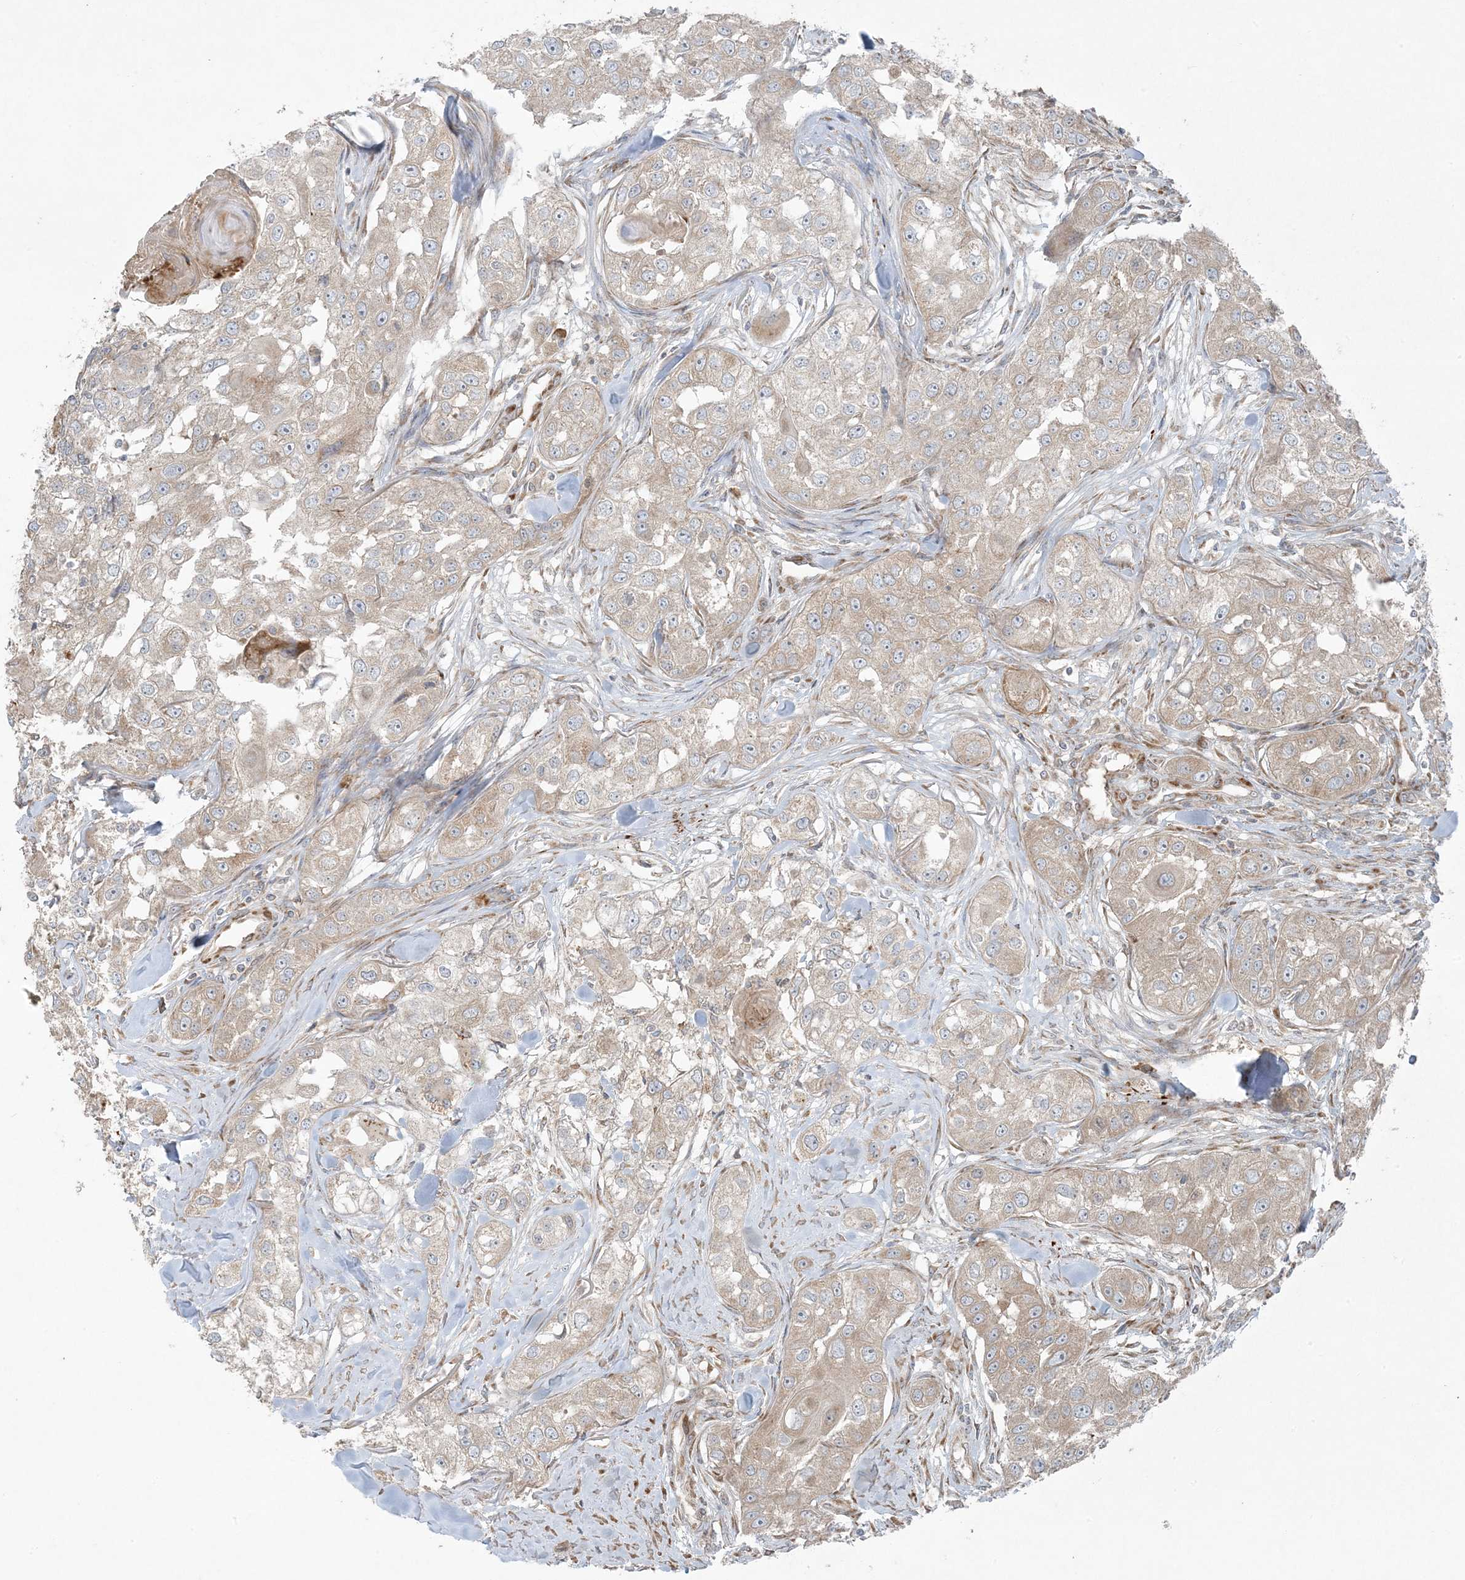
{"staining": {"intensity": "weak", "quantity": "25%-75%", "location": "cytoplasmic/membranous"}, "tissue": "head and neck cancer", "cell_type": "Tumor cells", "image_type": "cancer", "snomed": [{"axis": "morphology", "description": "Normal tissue, NOS"}, {"axis": "morphology", "description": "Squamous cell carcinoma, NOS"}, {"axis": "topography", "description": "Skeletal muscle"}, {"axis": "topography", "description": "Head-Neck"}], "caption": "Protein staining shows weak cytoplasmic/membranous positivity in approximately 25%-75% of tumor cells in head and neck cancer.", "gene": "ZNF263", "patient": {"sex": "male", "age": 51}}